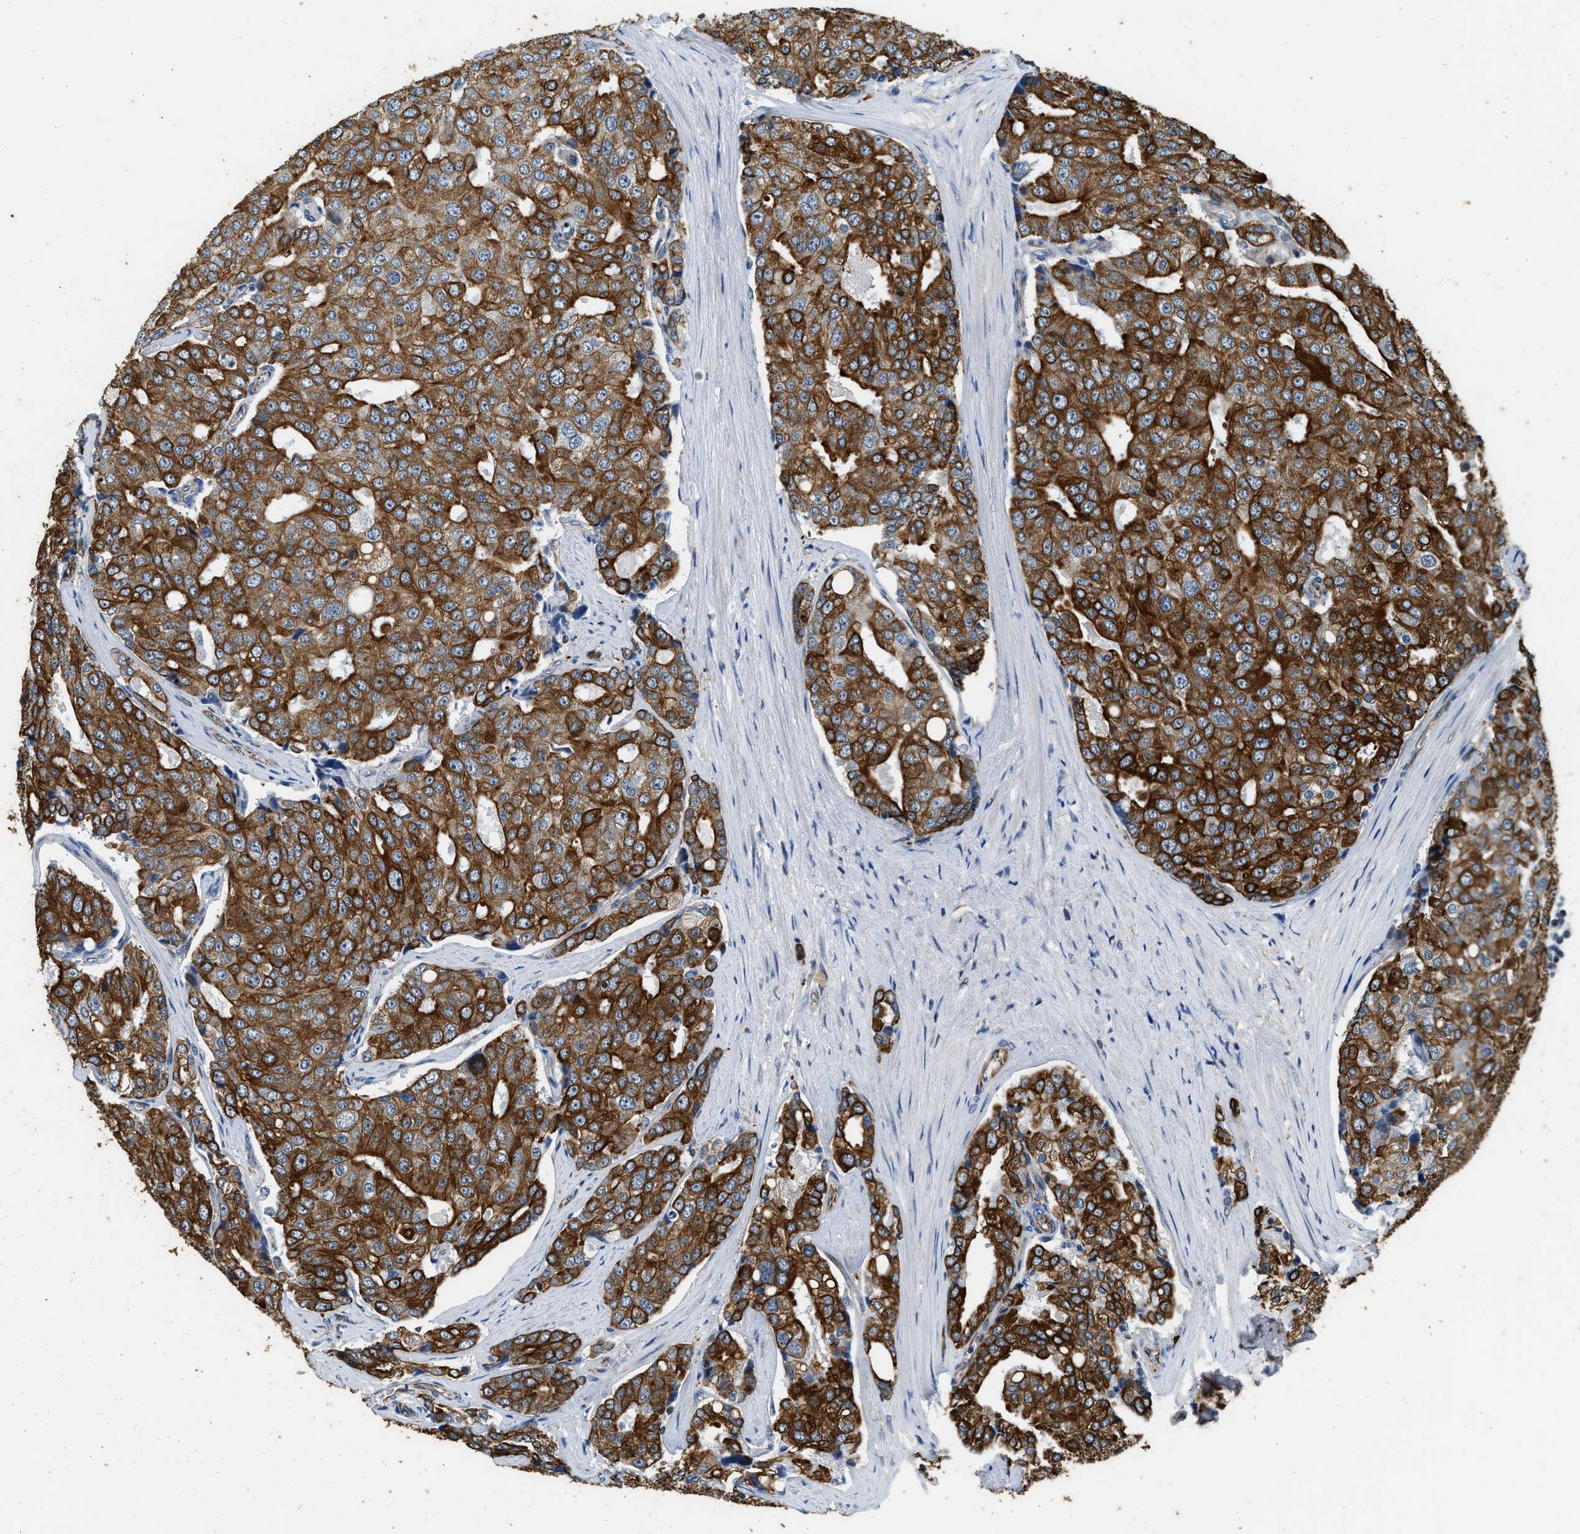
{"staining": {"intensity": "strong", "quantity": ">75%", "location": "cytoplasmic/membranous"}, "tissue": "prostate cancer", "cell_type": "Tumor cells", "image_type": "cancer", "snomed": [{"axis": "morphology", "description": "Adenocarcinoma, High grade"}, {"axis": "topography", "description": "Prostate"}], "caption": "Tumor cells display high levels of strong cytoplasmic/membranous positivity in about >75% of cells in prostate cancer (high-grade adenocarcinoma).", "gene": "PCLO", "patient": {"sex": "male", "age": 50}}